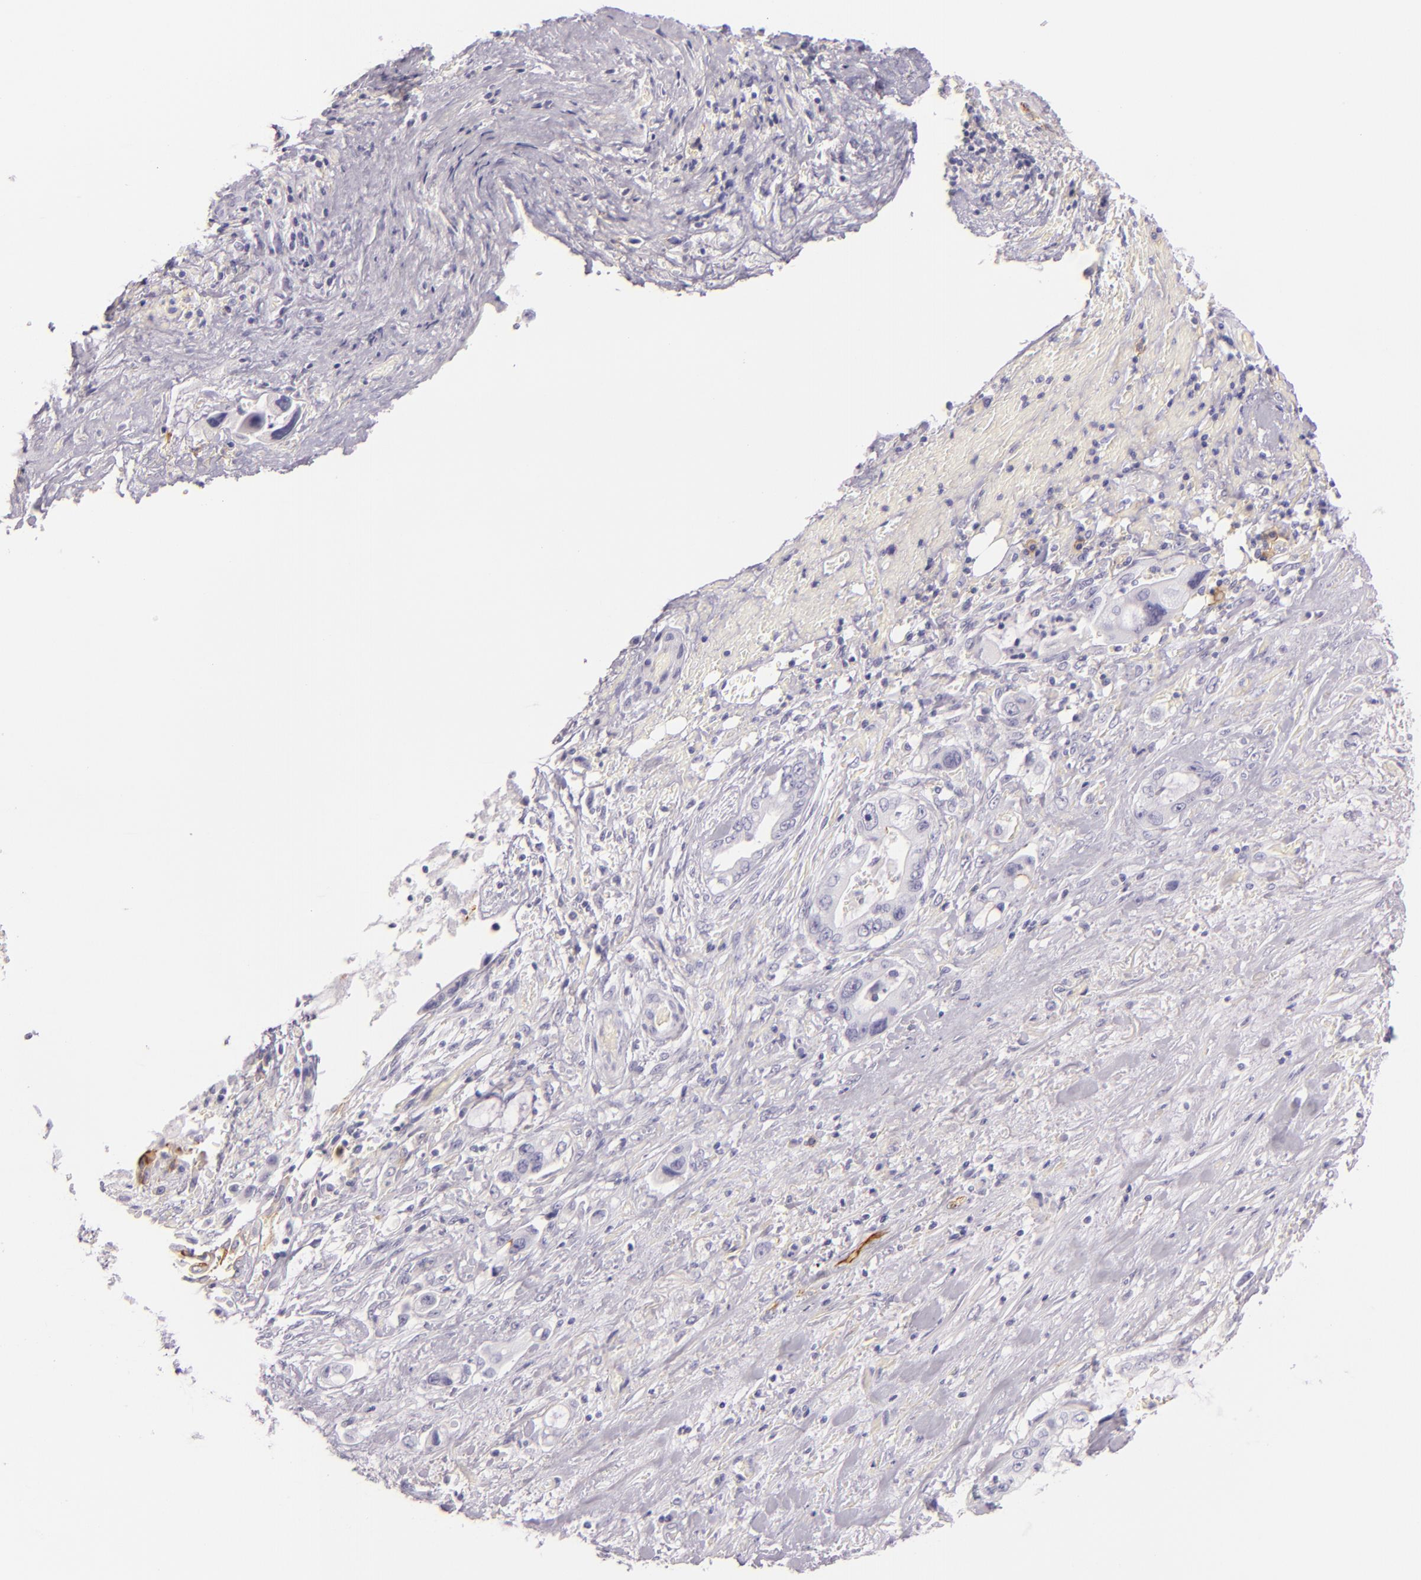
{"staining": {"intensity": "negative", "quantity": "none", "location": "none"}, "tissue": "pancreatic cancer", "cell_type": "Tumor cells", "image_type": "cancer", "snomed": [{"axis": "morphology", "description": "Adenocarcinoma, NOS"}, {"axis": "topography", "description": "Pancreas"}, {"axis": "topography", "description": "Stomach, upper"}], "caption": "An image of adenocarcinoma (pancreatic) stained for a protein reveals no brown staining in tumor cells.", "gene": "ICAM1", "patient": {"sex": "male", "age": 77}}